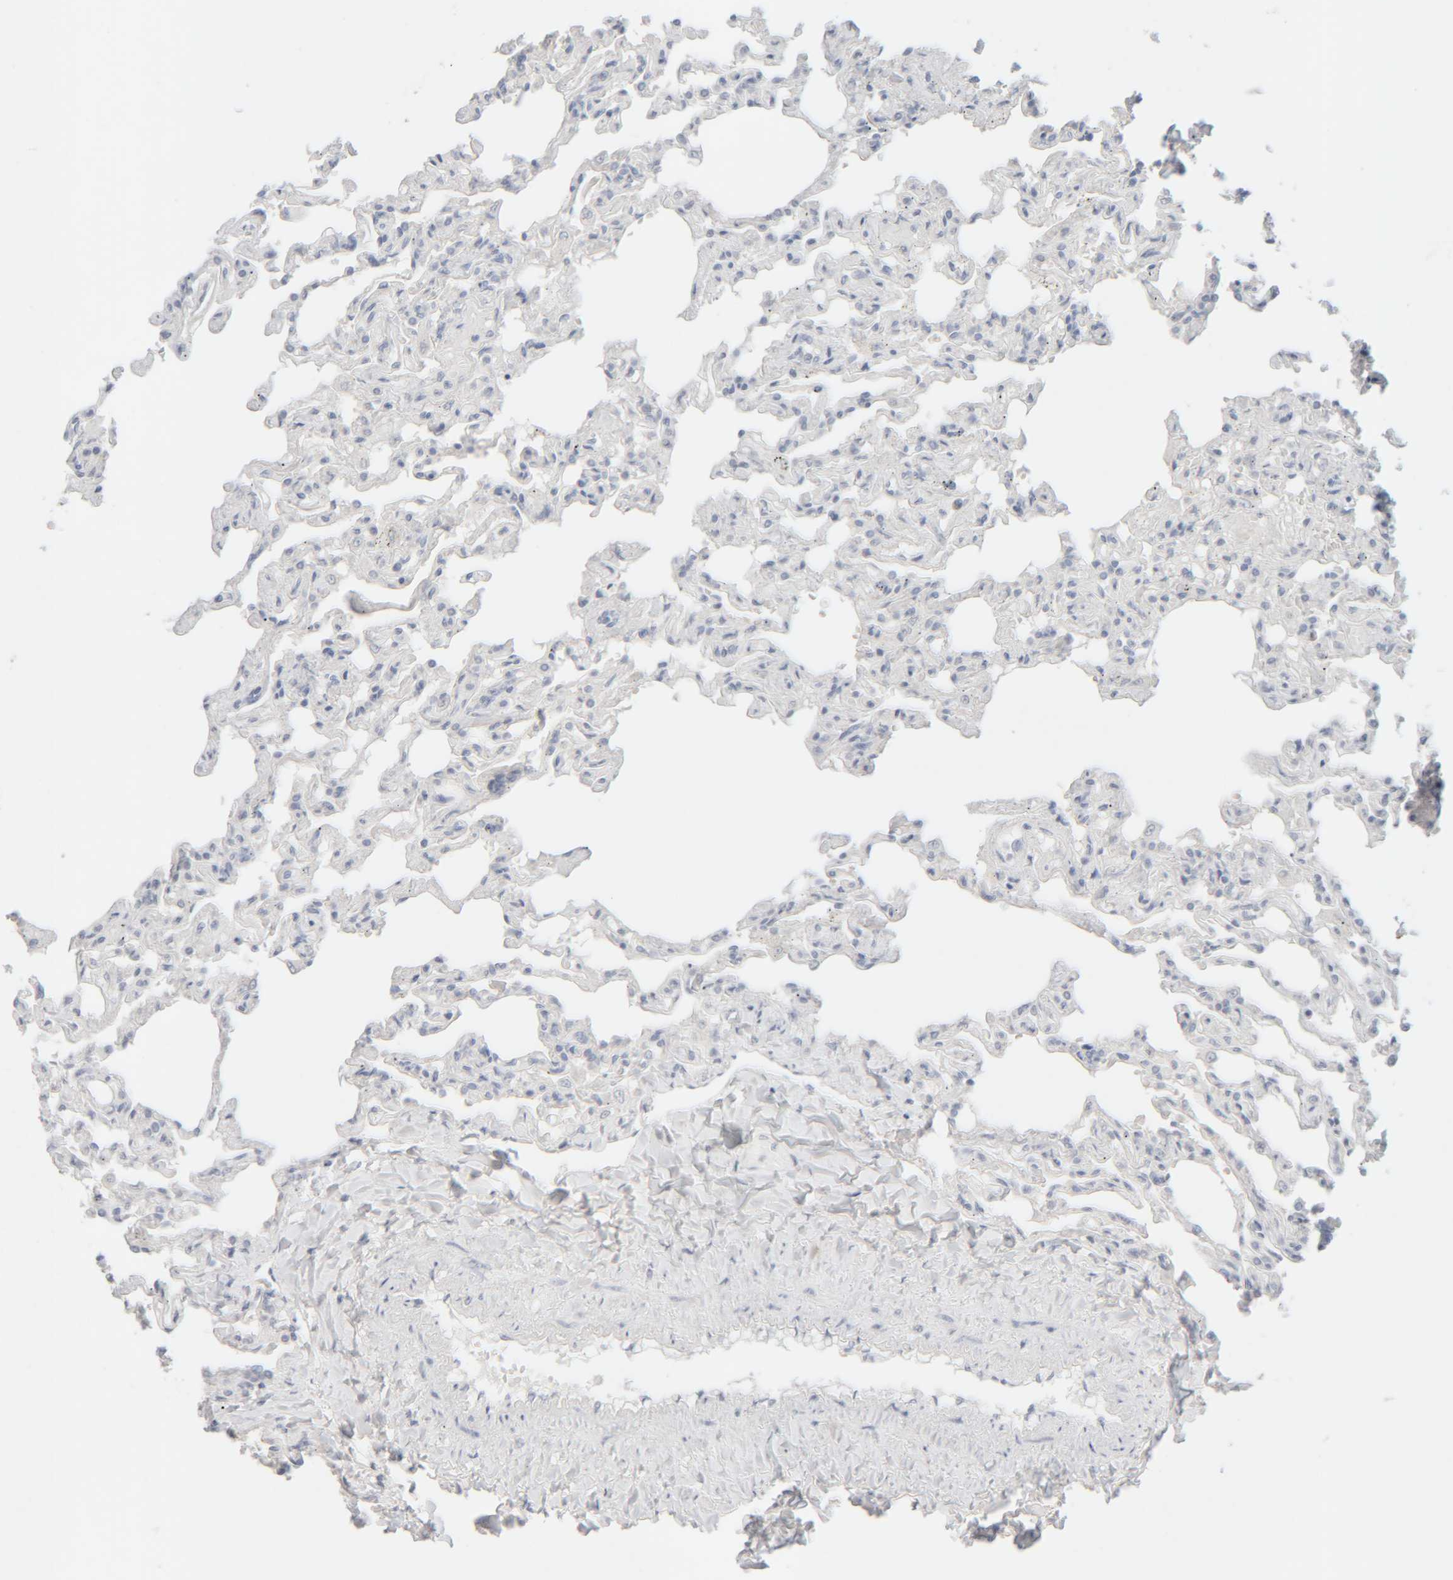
{"staining": {"intensity": "negative", "quantity": "none", "location": "none"}, "tissue": "lung", "cell_type": "Alveolar cells", "image_type": "normal", "snomed": [{"axis": "morphology", "description": "Normal tissue, NOS"}, {"axis": "topography", "description": "Lung"}], "caption": "The photomicrograph shows no staining of alveolar cells in unremarkable lung.", "gene": "RIDA", "patient": {"sex": "male", "age": 21}}